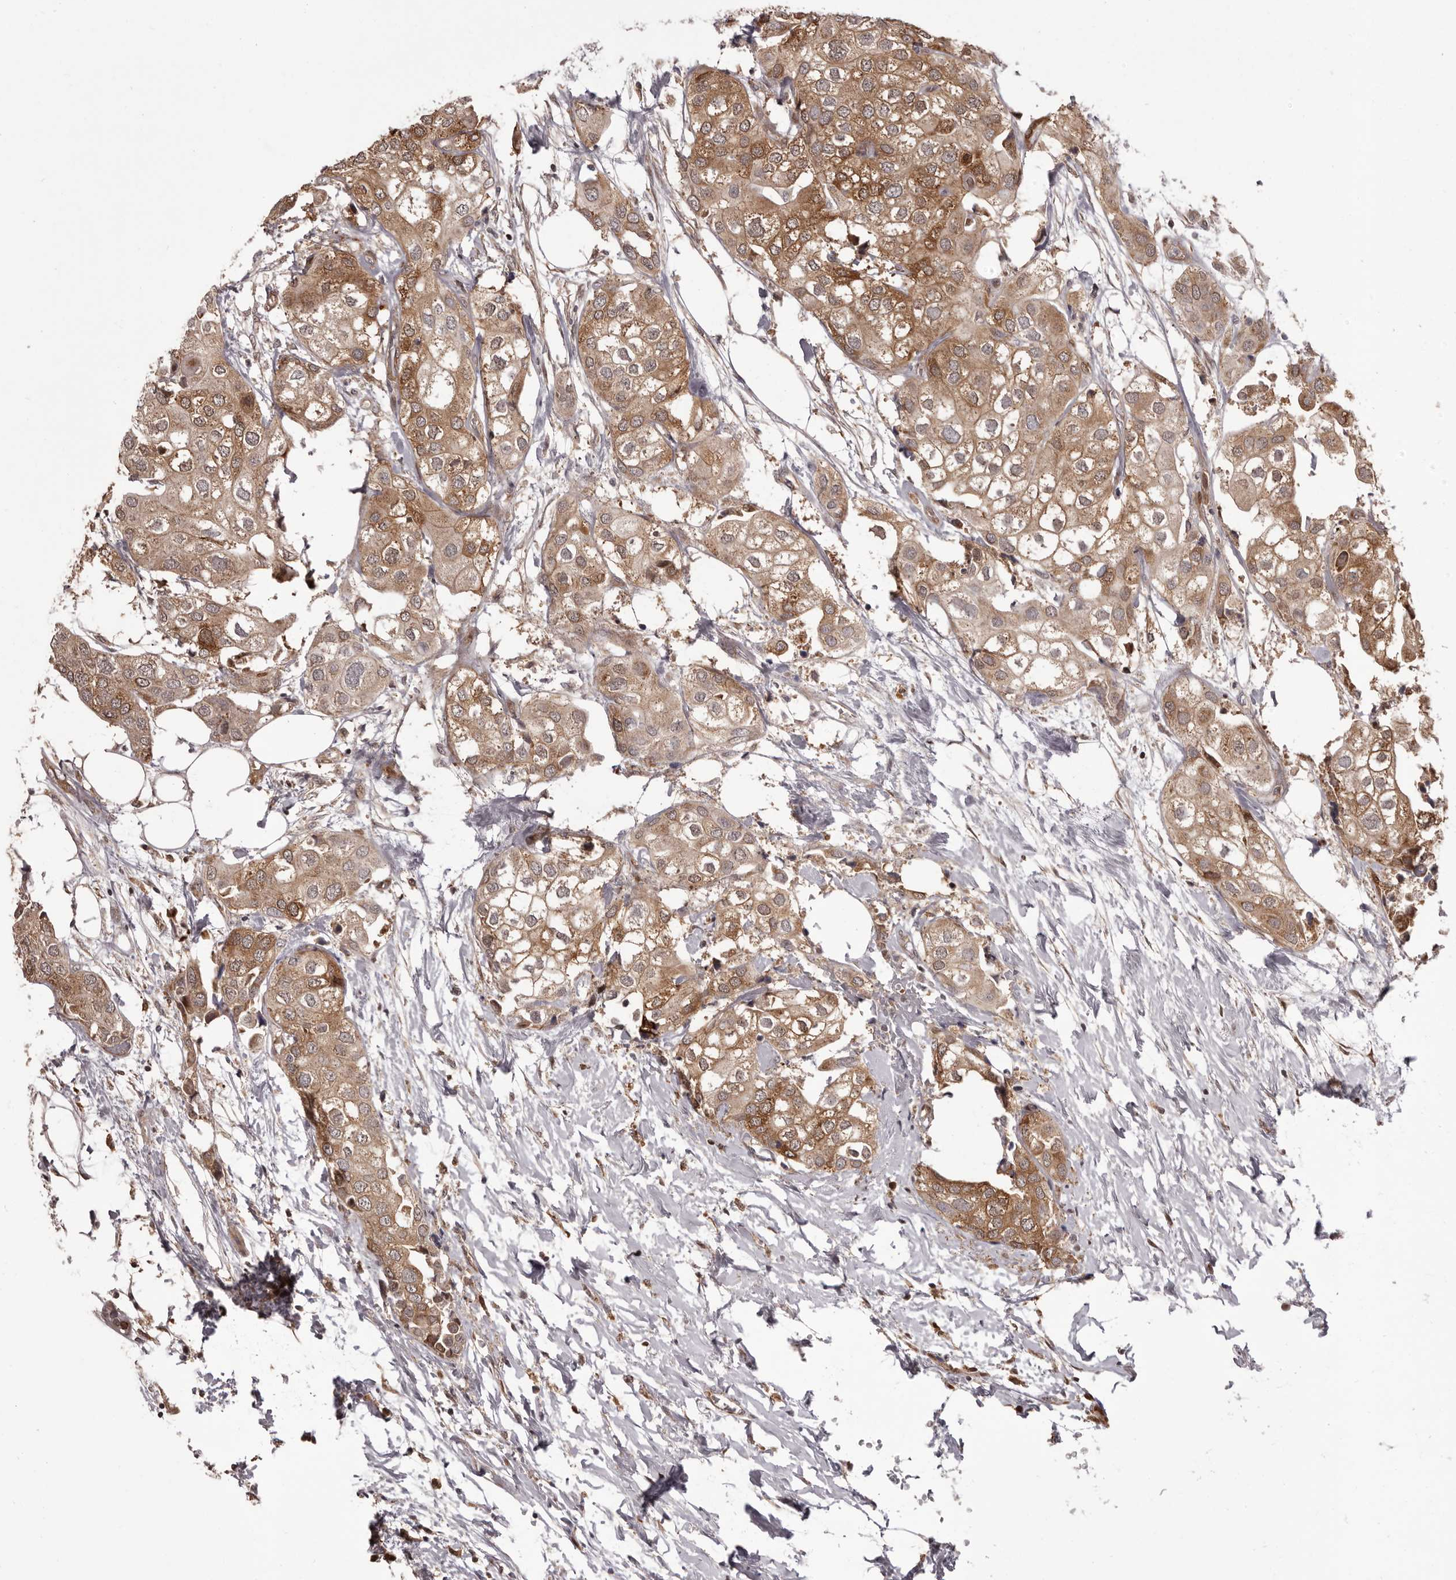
{"staining": {"intensity": "moderate", "quantity": ">75%", "location": "cytoplasmic/membranous"}, "tissue": "urothelial cancer", "cell_type": "Tumor cells", "image_type": "cancer", "snomed": [{"axis": "morphology", "description": "Urothelial carcinoma, High grade"}, {"axis": "topography", "description": "Urinary bladder"}], "caption": "Immunohistochemical staining of human high-grade urothelial carcinoma exhibits medium levels of moderate cytoplasmic/membranous staining in about >75% of tumor cells. Using DAB (3,3'-diaminobenzidine) (brown) and hematoxylin (blue) stains, captured at high magnification using brightfield microscopy.", "gene": "GFOD1", "patient": {"sex": "male", "age": 64}}